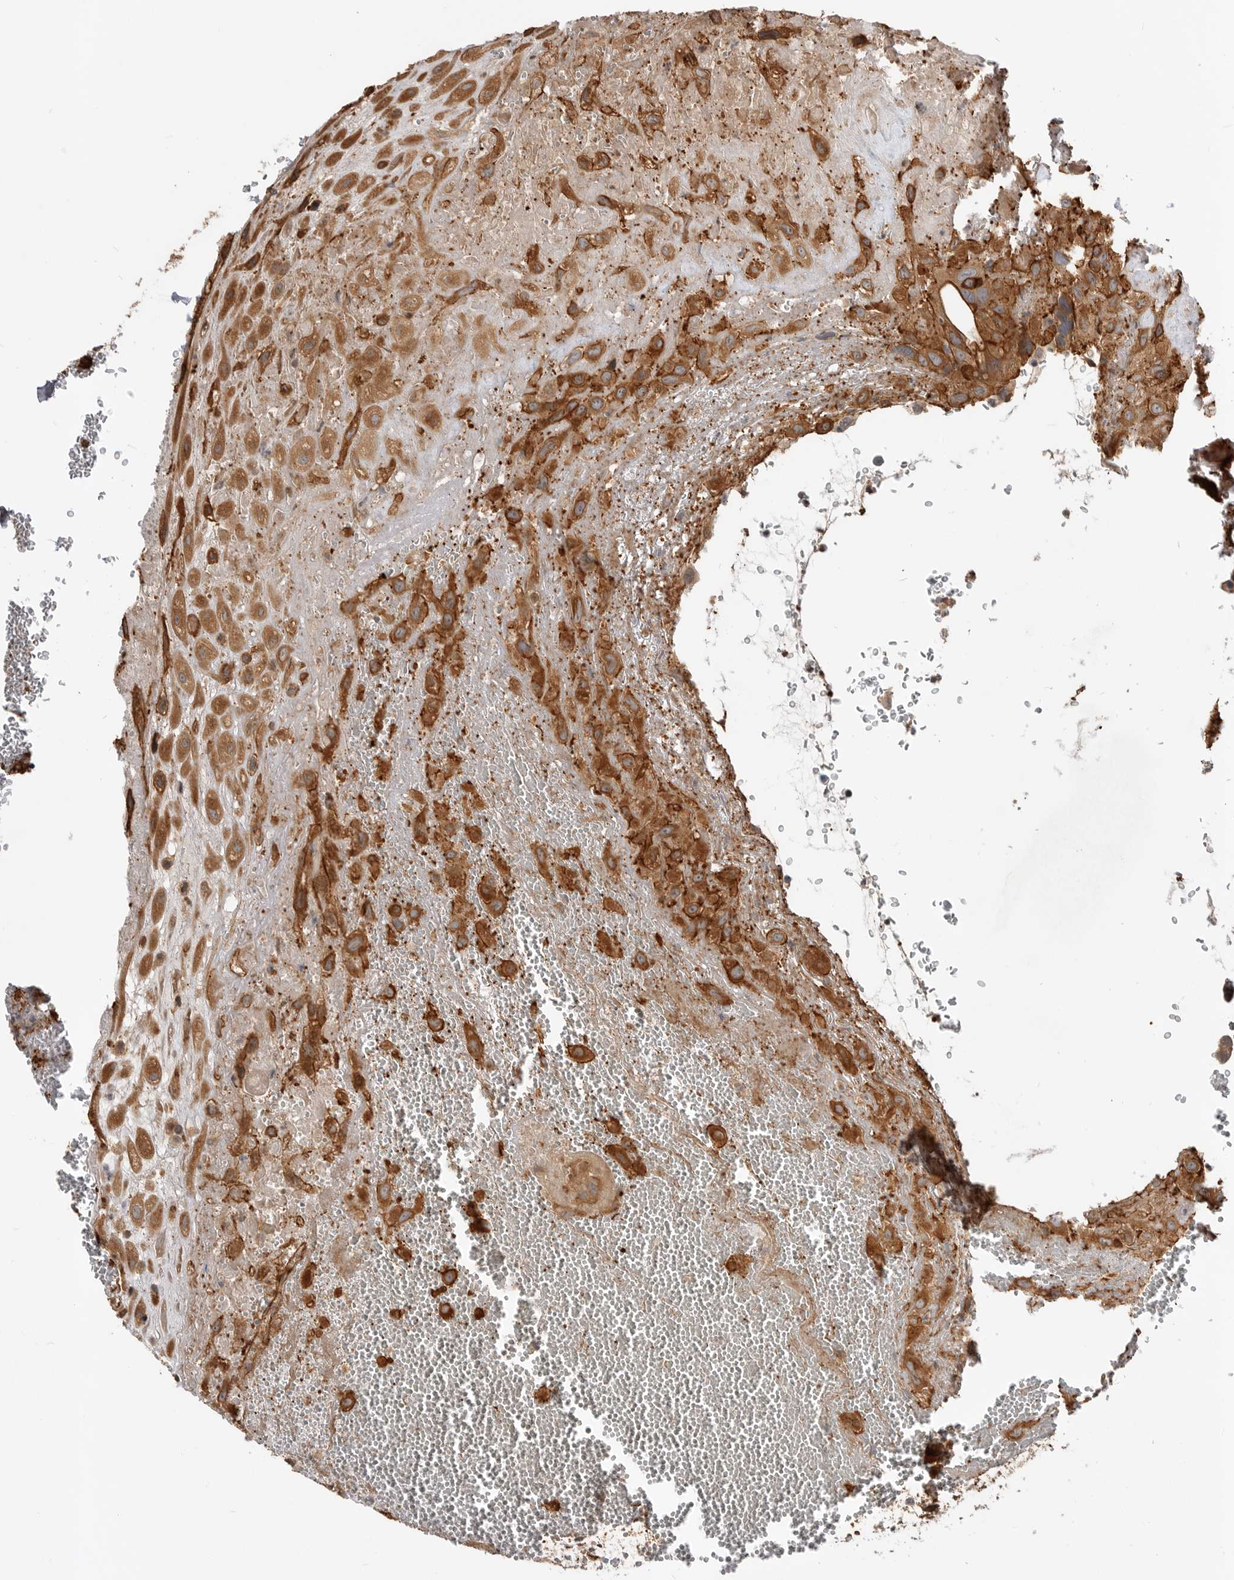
{"staining": {"intensity": "strong", "quantity": ">75%", "location": "cytoplasmic/membranous"}, "tissue": "placenta", "cell_type": "Decidual cells", "image_type": "normal", "snomed": [{"axis": "morphology", "description": "Normal tissue, NOS"}, {"axis": "topography", "description": "Placenta"}], "caption": "IHC (DAB) staining of normal placenta shows strong cytoplasmic/membranous protein staining in approximately >75% of decidual cells. (IHC, brightfield microscopy, high magnification).", "gene": "GPATCH2", "patient": {"sex": "female", "age": 35}}